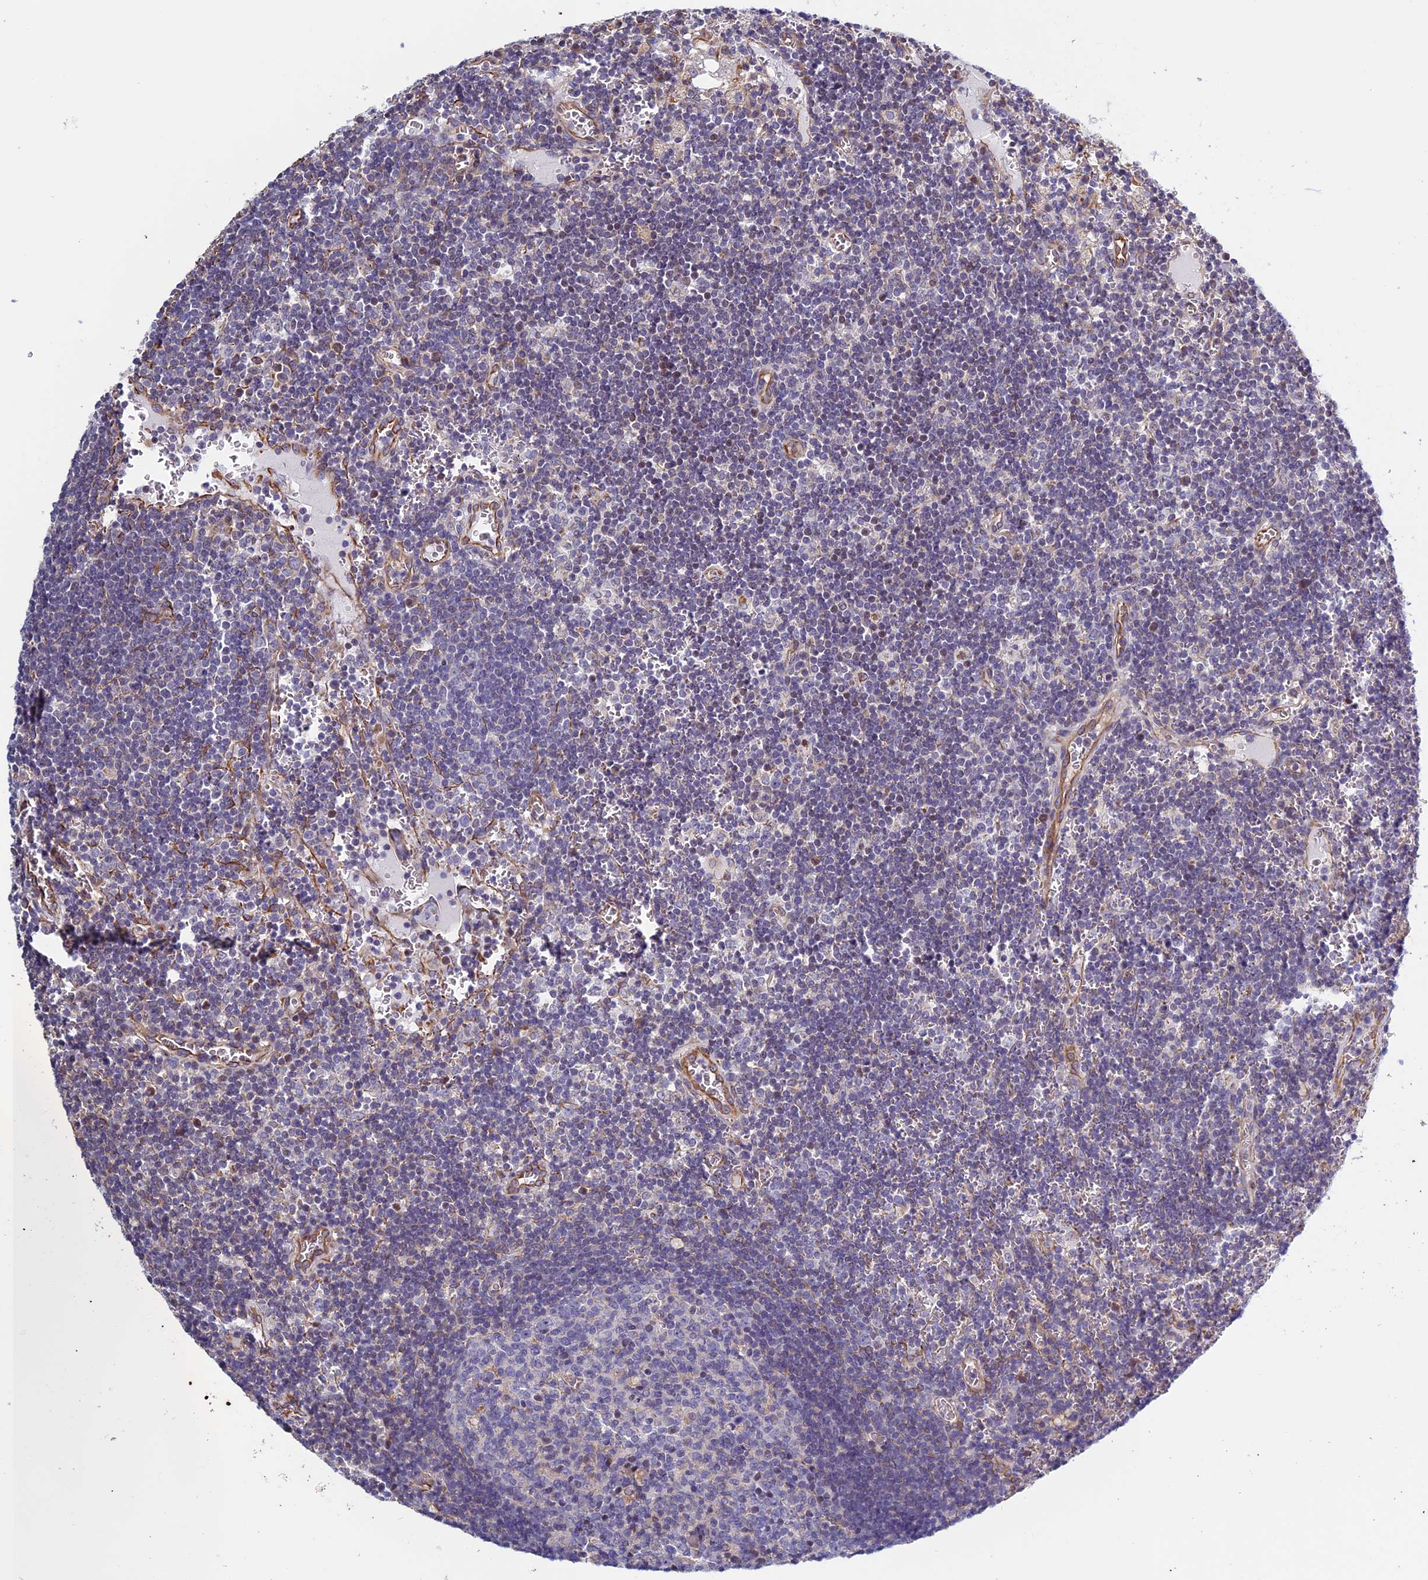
{"staining": {"intensity": "negative", "quantity": "none", "location": "none"}, "tissue": "lymph node", "cell_type": "Germinal center cells", "image_type": "normal", "snomed": [{"axis": "morphology", "description": "Normal tissue, NOS"}, {"axis": "topography", "description": "Lymph node"}], "caption": "DAB (3,3'-diaminobenzidine) immunohistochemical staining of benign human lymph node shows no significant staining in germinal center cells. (DAB (3,3'-diaminobenzidine) IHC with hematoxylin counter stain).", "gene": "BCL2L10", "patient": {"sex": "female", "age": 73}}